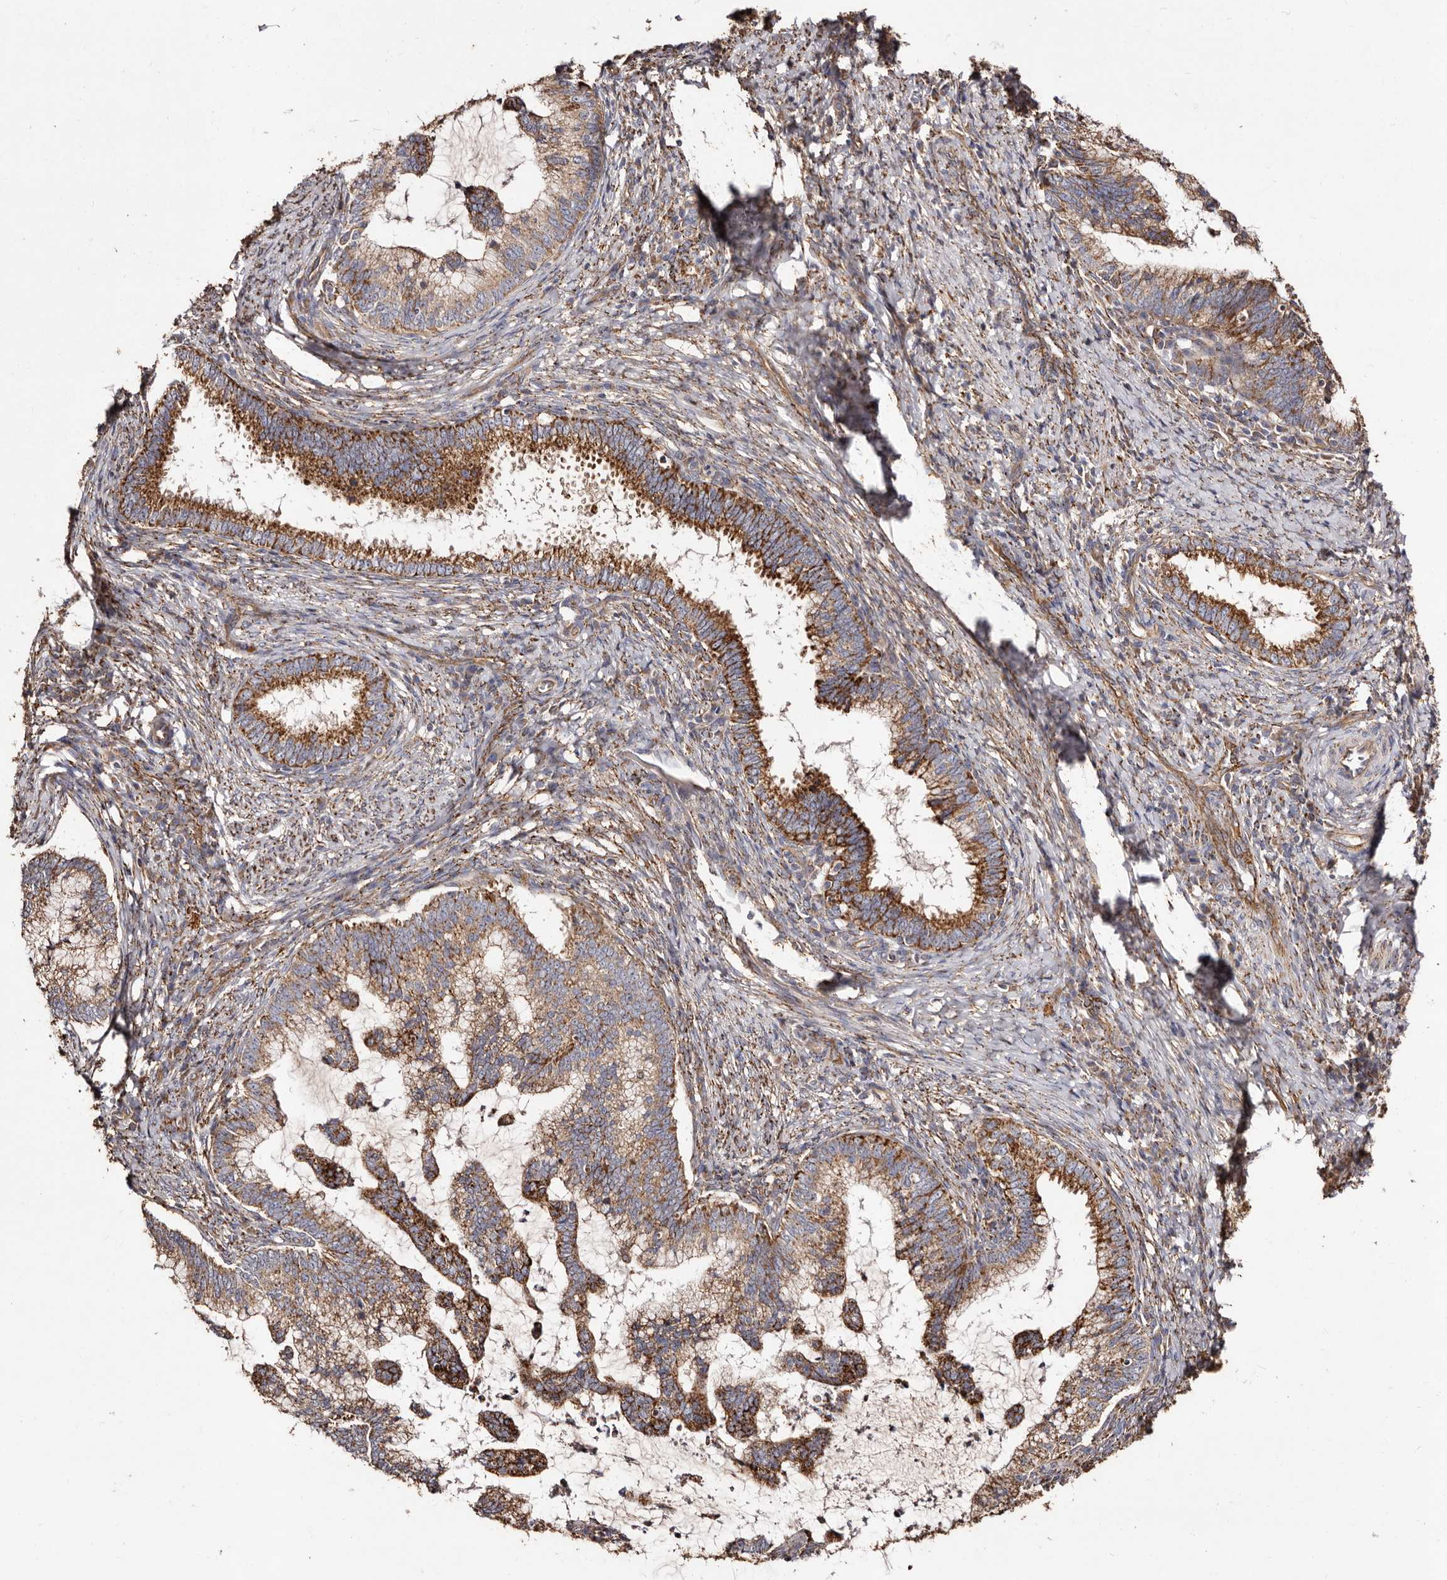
{"staining": {"intensity": "strong", "quantity": ">75%", "location": "cytoplasmic/membranous"}, "tissue": "cervical cancer", "cell_type": "Tumor cells", "image_type": "cancer", "snomed": [{"axis": "morphology", "description": "Adenocarcinoma, NOS"}, {"axis": "topography", "description": "Cervix"}], "caption": "Cervical adenocarcinoma stained with a protein marker reveals strong staining in tumor cells.", "gene": "LUZP1", "patient": {"sex": "female", "age": 36}}